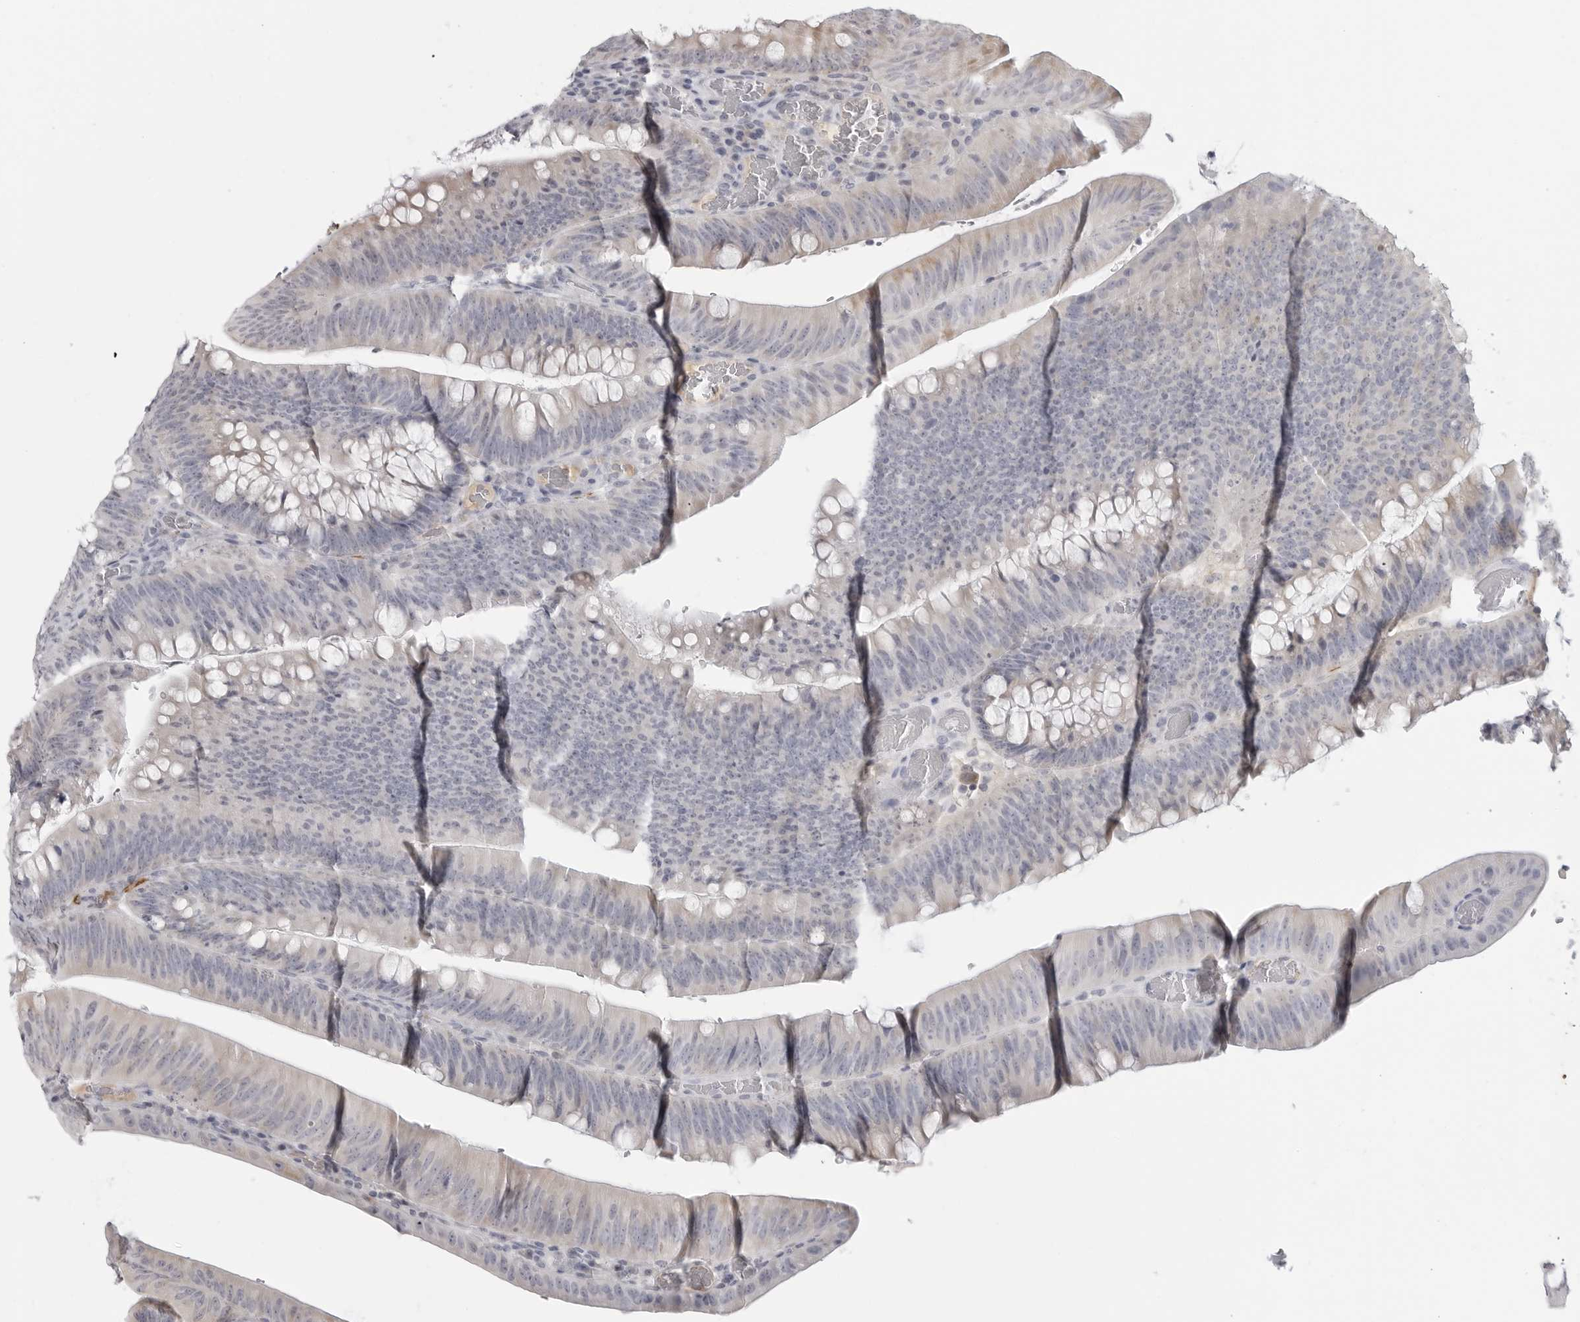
{"staining": {"intensity": "moderate", "quantity": "<25%", "location": "cytoplasmic/membranous"}, "tissue": "colorectal cancer", "cell_type": "Tumor cells", "image_type": "cancer", "snomed": [{"axis": "morphology", "description": "Normal tissue, NOS"}, {"axis": "topography", "description": "Colon"}], "caption": "Protein staining of colorectal cancer tissue demonstrates moderate cytoplasmic/membranous staining in approximately <25% of tumor cells.", "gene": "MAP7D1", "patient": {"sex": "female", "age": 82}}